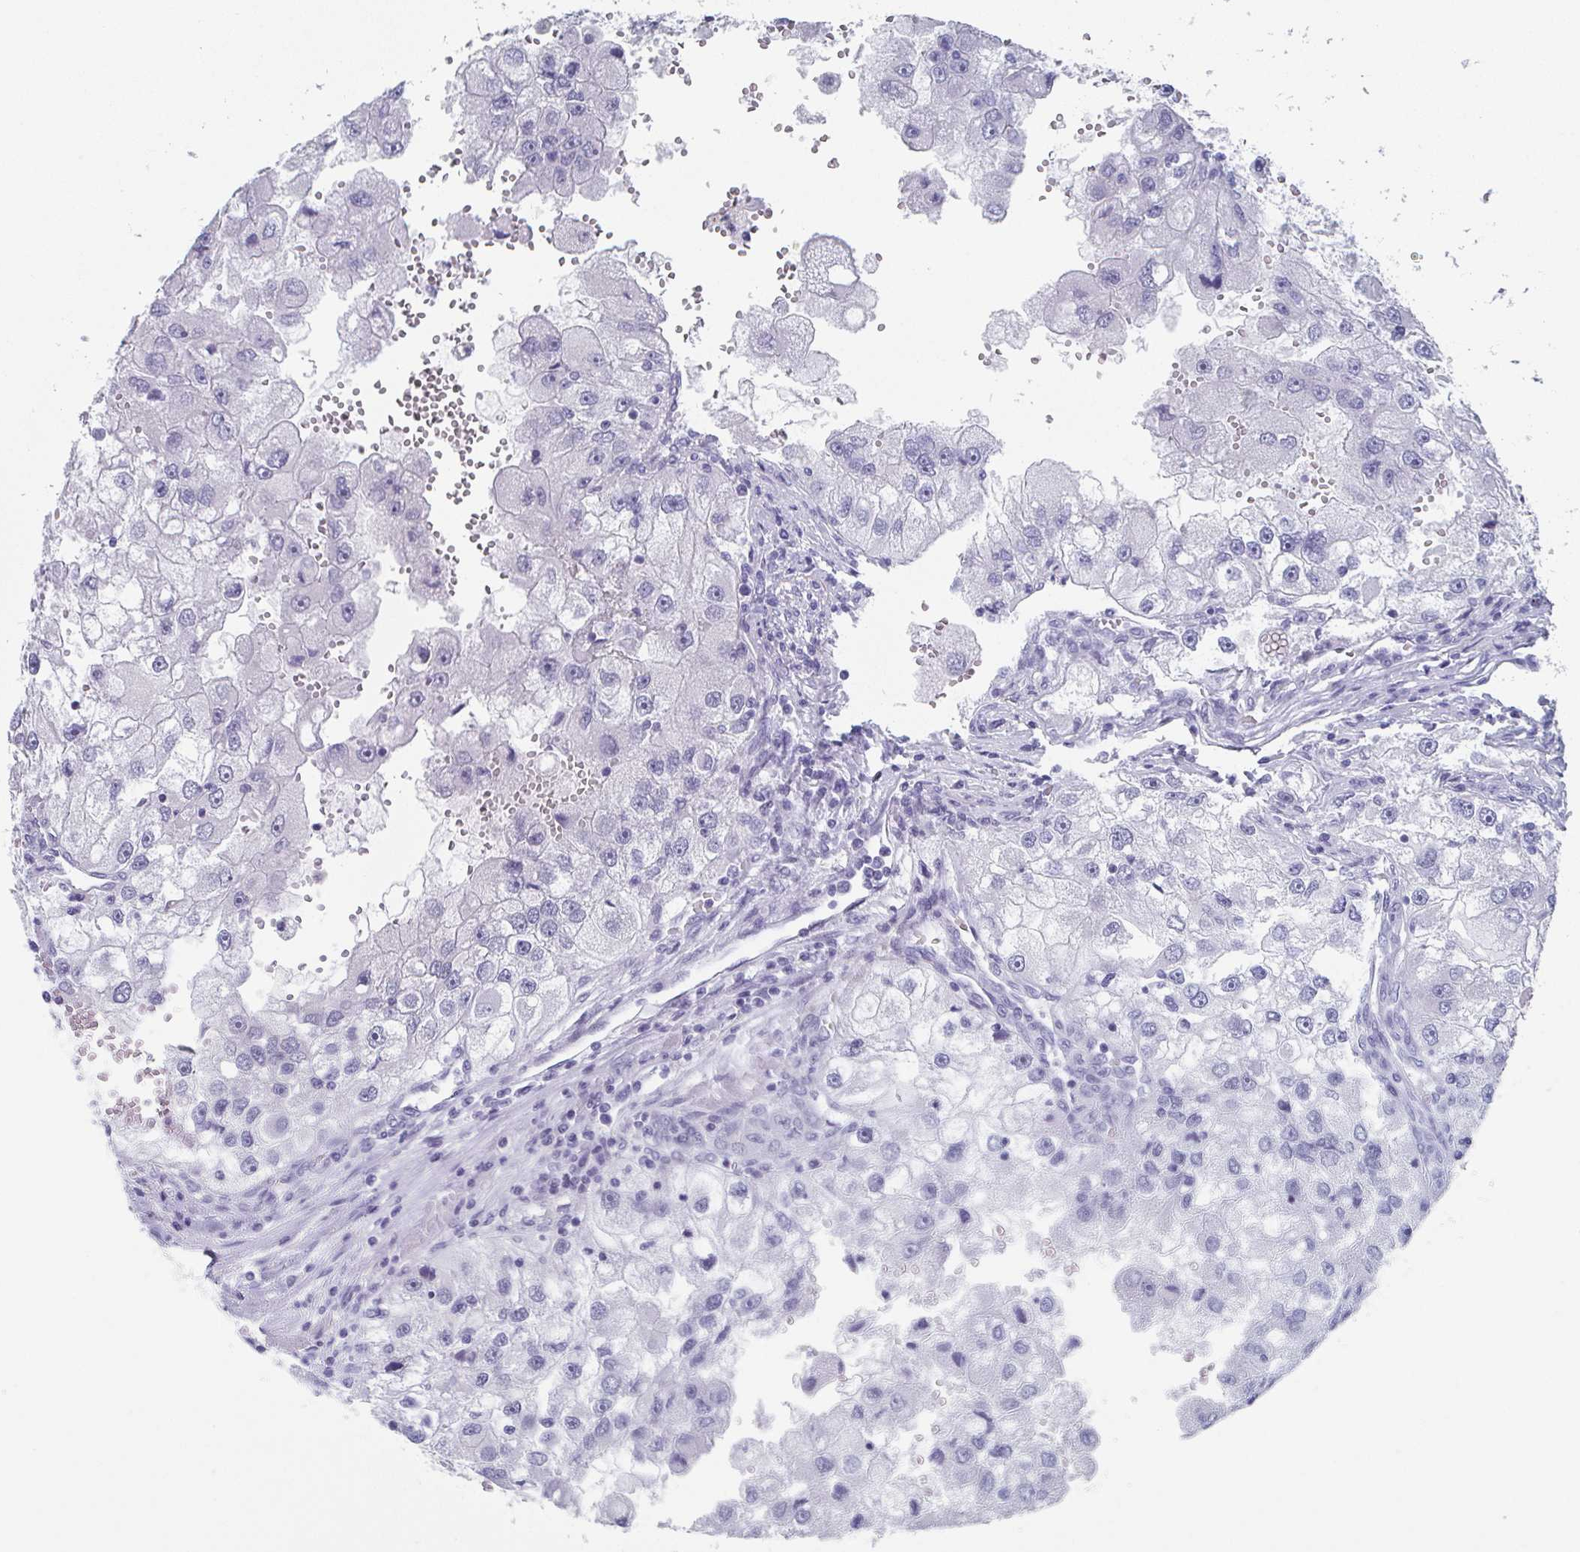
{"staining": {"intensity": "negative", "quantity": "none", "location": "none"}, "tissue": "renal cancer", "cell_type": "Tumor cells", "image_type": "cancer", "snomed": [{"axis": "morphology", "description": "Adenocarcinoma, NOS"}, {"axis": "topography", "description": "Kidney"}], "caption": "Image shows no protein positivity in tumor cells of adenocarcinoma (renal) tissue.", "gene": "DYDC2", "patient": {"sex": "male", "age": 63}}